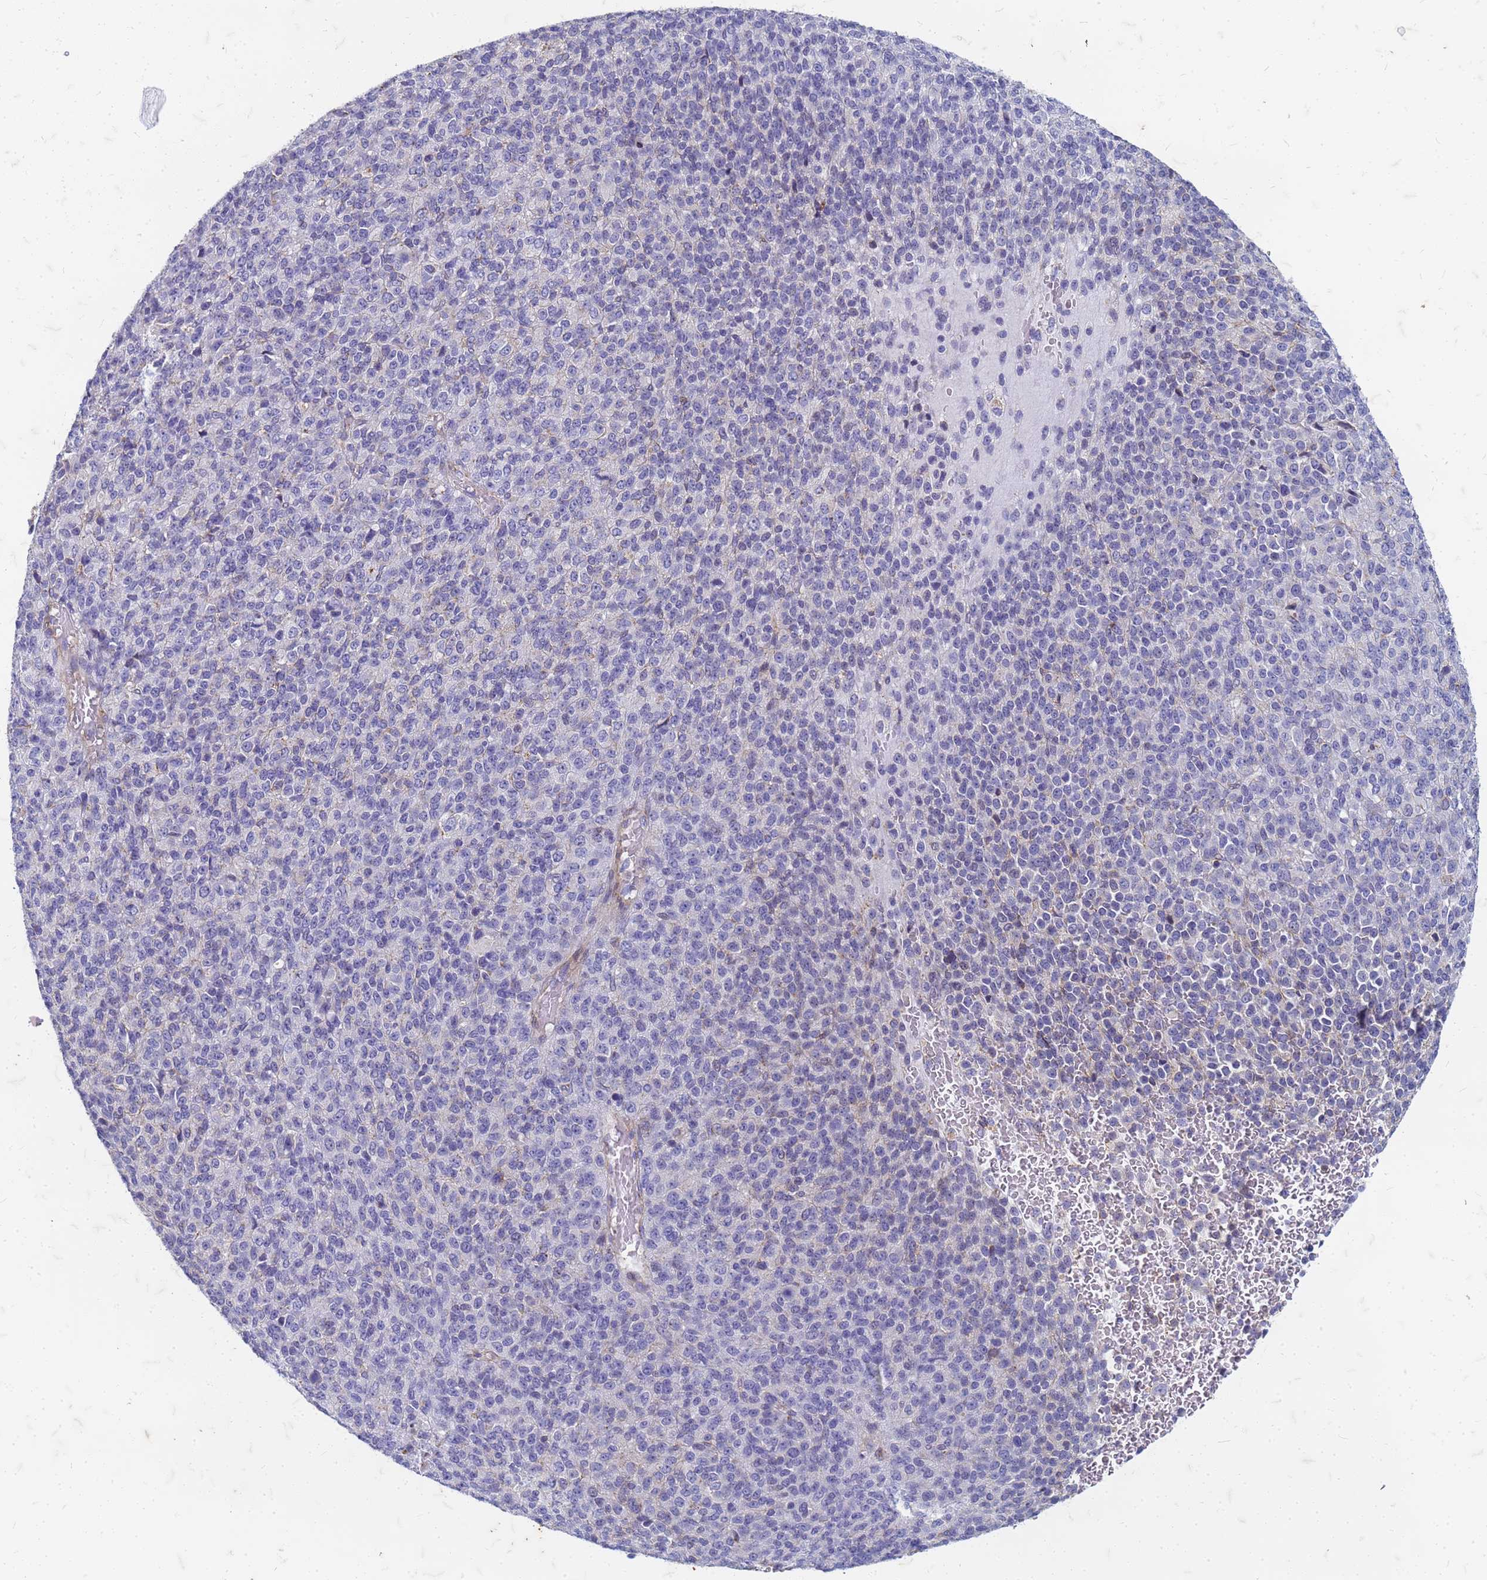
{"staining": {"intensity": "negative", "quantity": "none", "location": "none"}, "tissue": "melanoma", "cell_type": "Tumor cells", "image_type": "cancer", "snomed": [{"axis": "morphology", "description": "Malignant melanoma, Metastatic site"}, {"axis": "topography", "description": "Brain"}], "caption": "Tumor cells show no significant expression in malignant melanoma (metastatic site). (Immunohistochemistry, brightfield microscopy, high magnification).", "gene": "TRIM64B", "patient": {"sex": "female", "age": 56}}